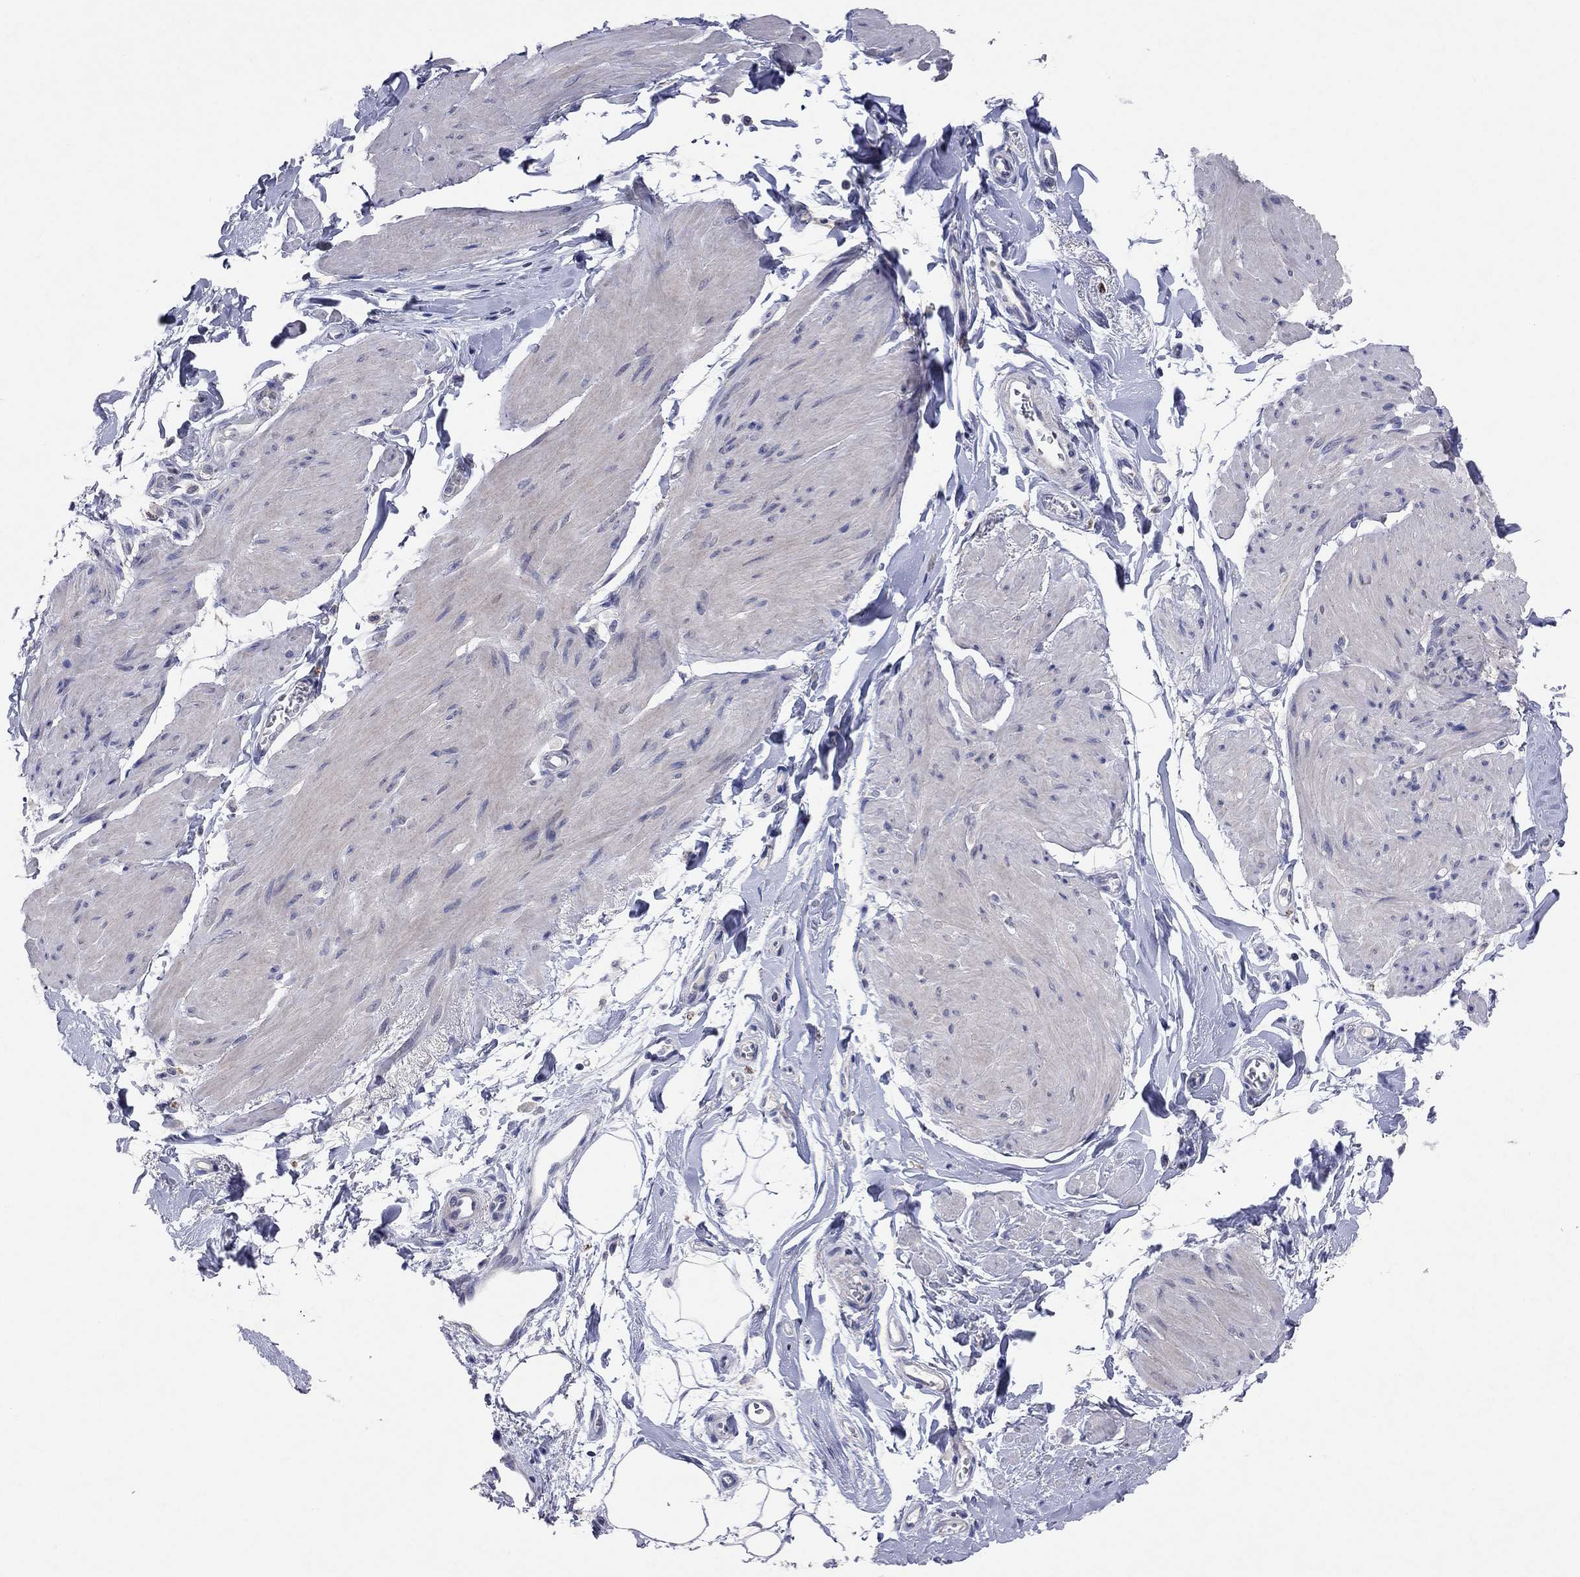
{"staining": {"intensity": "negative", "quantity": "none", "location": "none"}, "tissue": "smooth muscle", "cell_type": "Smooth muscle cells", "image_type": "normal", "snomed": [{"axis": "morphology", "description": "Normal tissue, NOS"}, {"axis": "topography", "description": "Adipose tissue"}, {"axis": "topography", "description": "Smooth muscle"}, {"axis": "topography", "description": "Peripheral nerve tissue"}], "caption": "The immunohistochemistry (IHC) image has no significant staining in smooth muscle cells of smooth muscle.", "gene": "MMP13", "patient": {"sex": "male", "age": 83}}